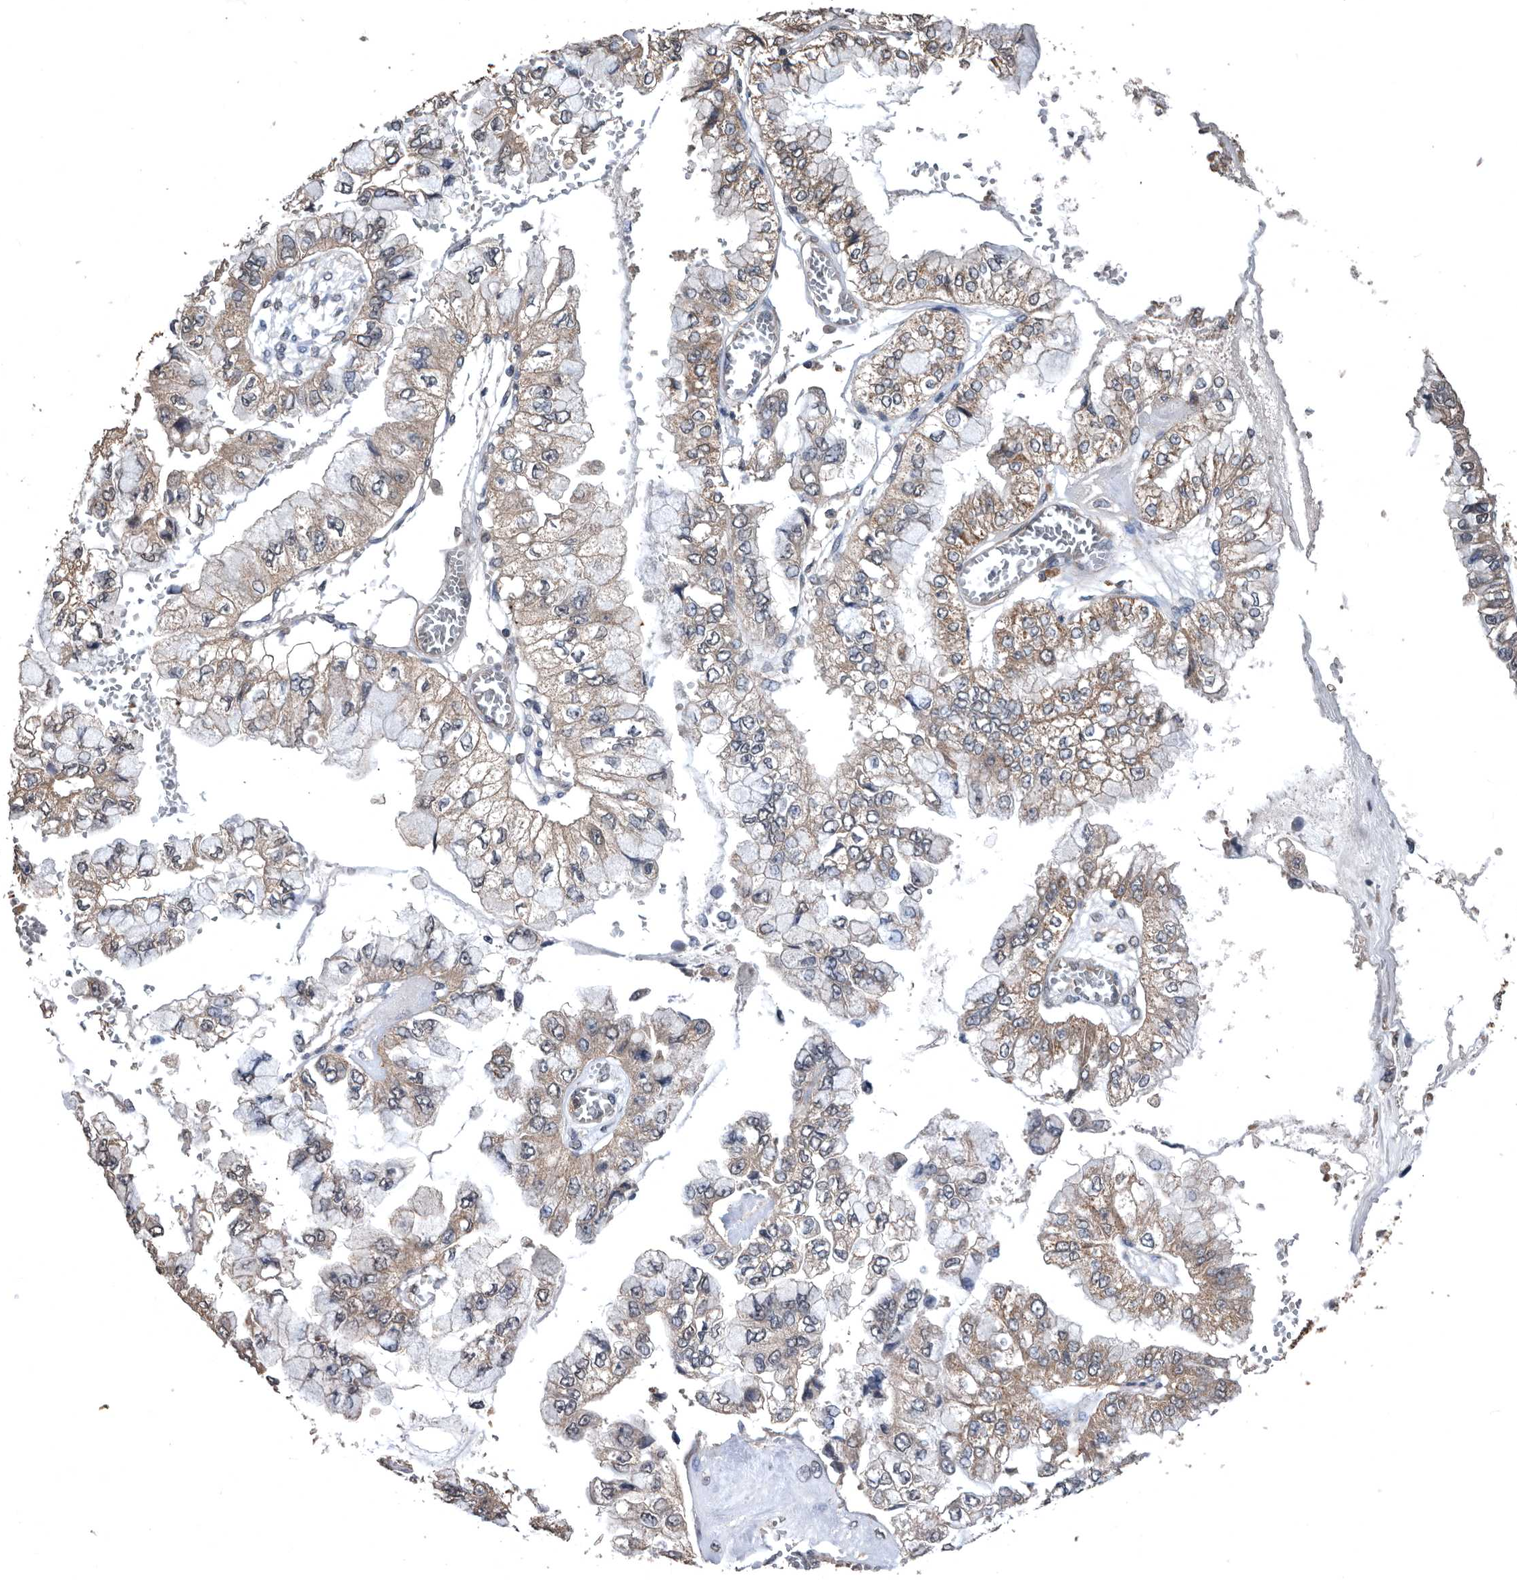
{"staining": {"intensity": "weak", "quantity": ">75%", "location": "cytoplasmic/membranous"}, "tissue": "liver cancer", "cell_type": "Tumor cells", "image_type": "cancer", "snomed": [{"axis": "morphology", "description": "Cholangiocarcinoma"}, {"axis": "topography", "description": "Liver"}], "caption": "Immunohistochemical staining of cholangiocarcinoma (liver) reveals weak cytoplasmic/membranous protein positivity in approximately >75% of tumor cells.", "gene": "NRBP1", "patient": {"sex": "female", "age": 79}}